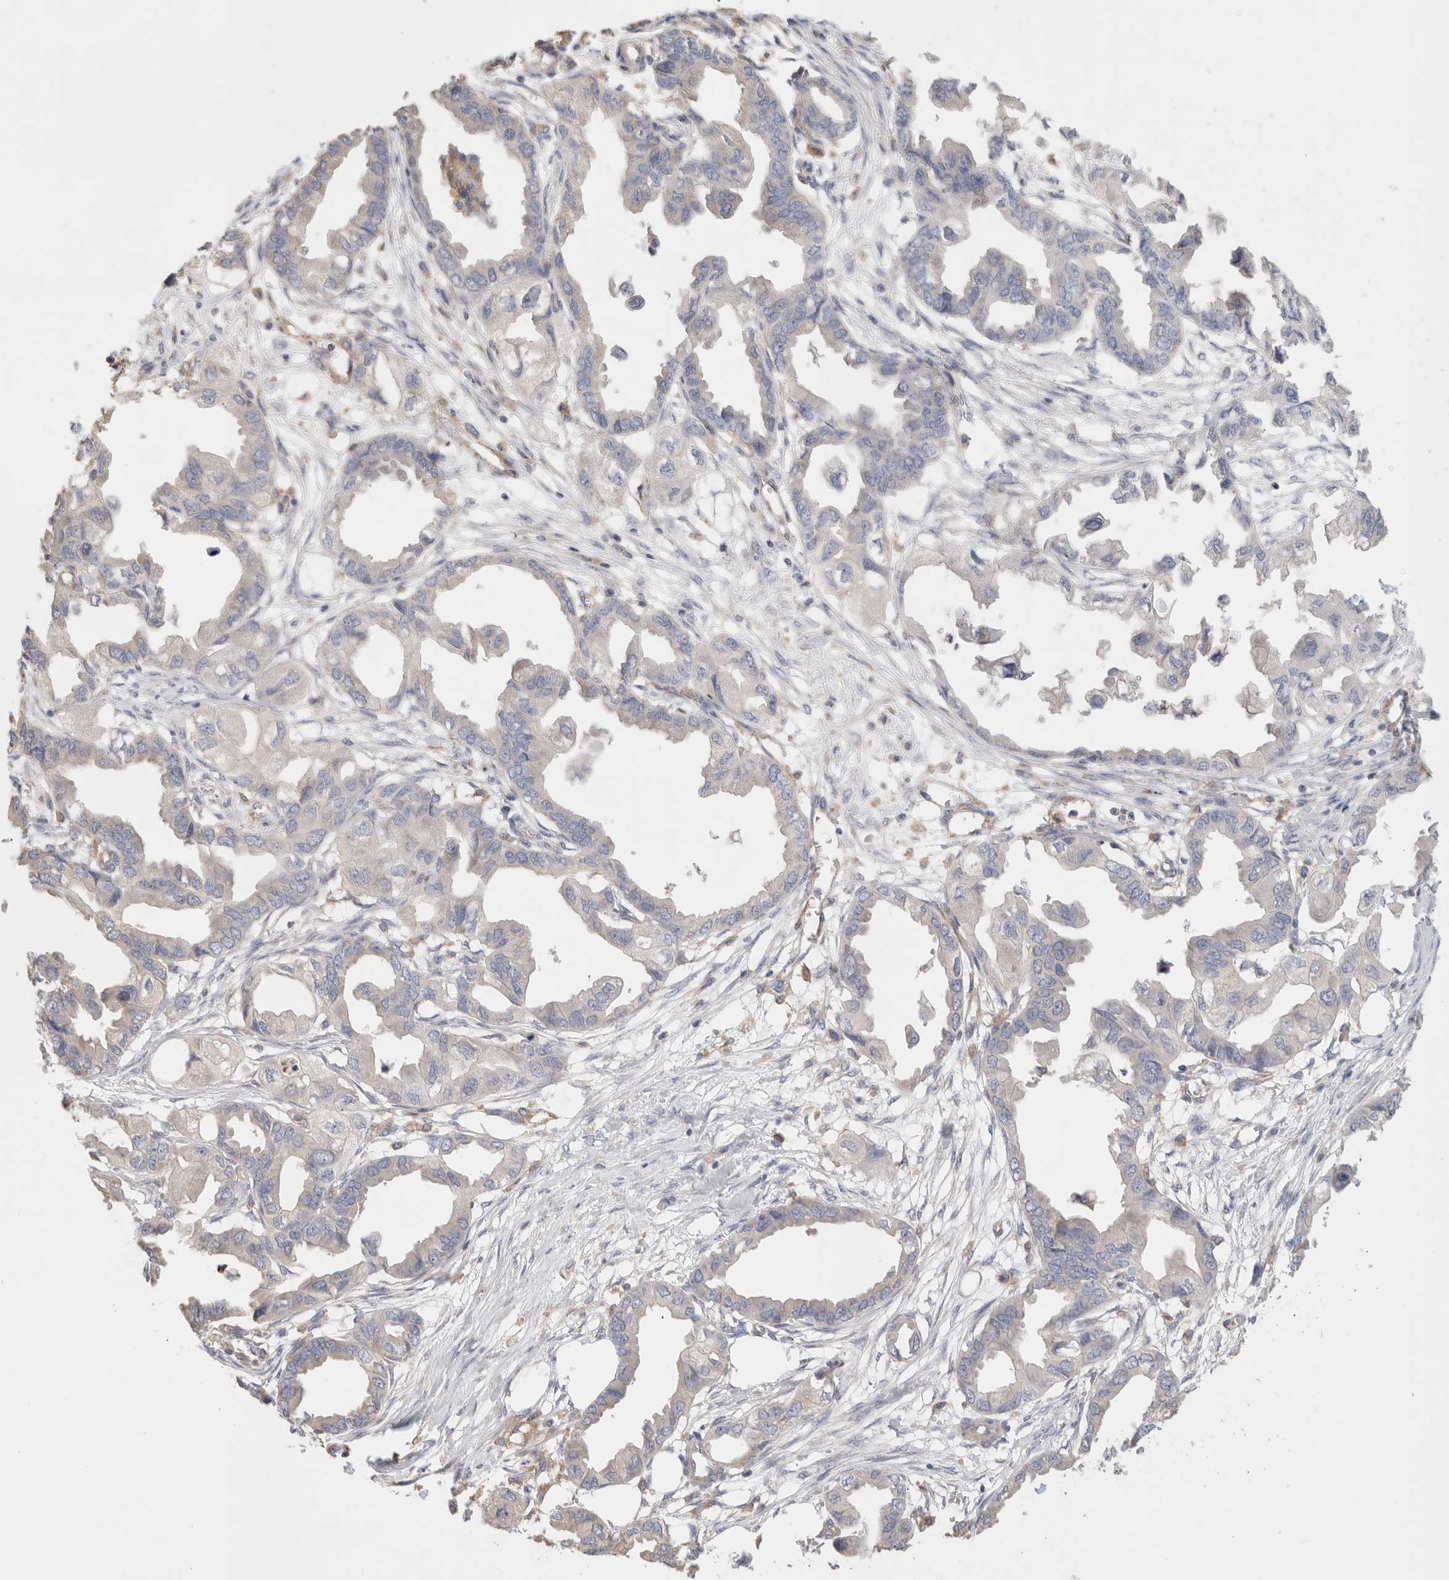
{"staining": {"intensity": "negative", "quantity": "none", "location": "none"}, "tissue": "endometrial cancer", "cell_type": "Tumor cells", "image_type": "cancer", "snomed": [{"axis": "morphology", "description": "Adenocarcinoma, NOS"}, {"axis": "morphology", "description": "Adenocarcinoma, metastatic, NOS"}, {"axis": "topography", "description": "Adipose tissue"}, {"axis": "topography", "description": "Endometrium"}], "caption": "IHC photomicrograph of neoplastic tissue: endometrial adenocarcinoma stained with DAB (3,3'-diaminobenzidine) demonstrates no significant protein positivity in tumor cells. (Stains: DAB (3,3'-diaminobenzidine) immunohistochemistry (IHC) with hematoxylin counter stain, Microscopy: brightfield microscopy at high magnification).", "gene": "CFAP418", "patient": {"sex": "female", "age": 67}}